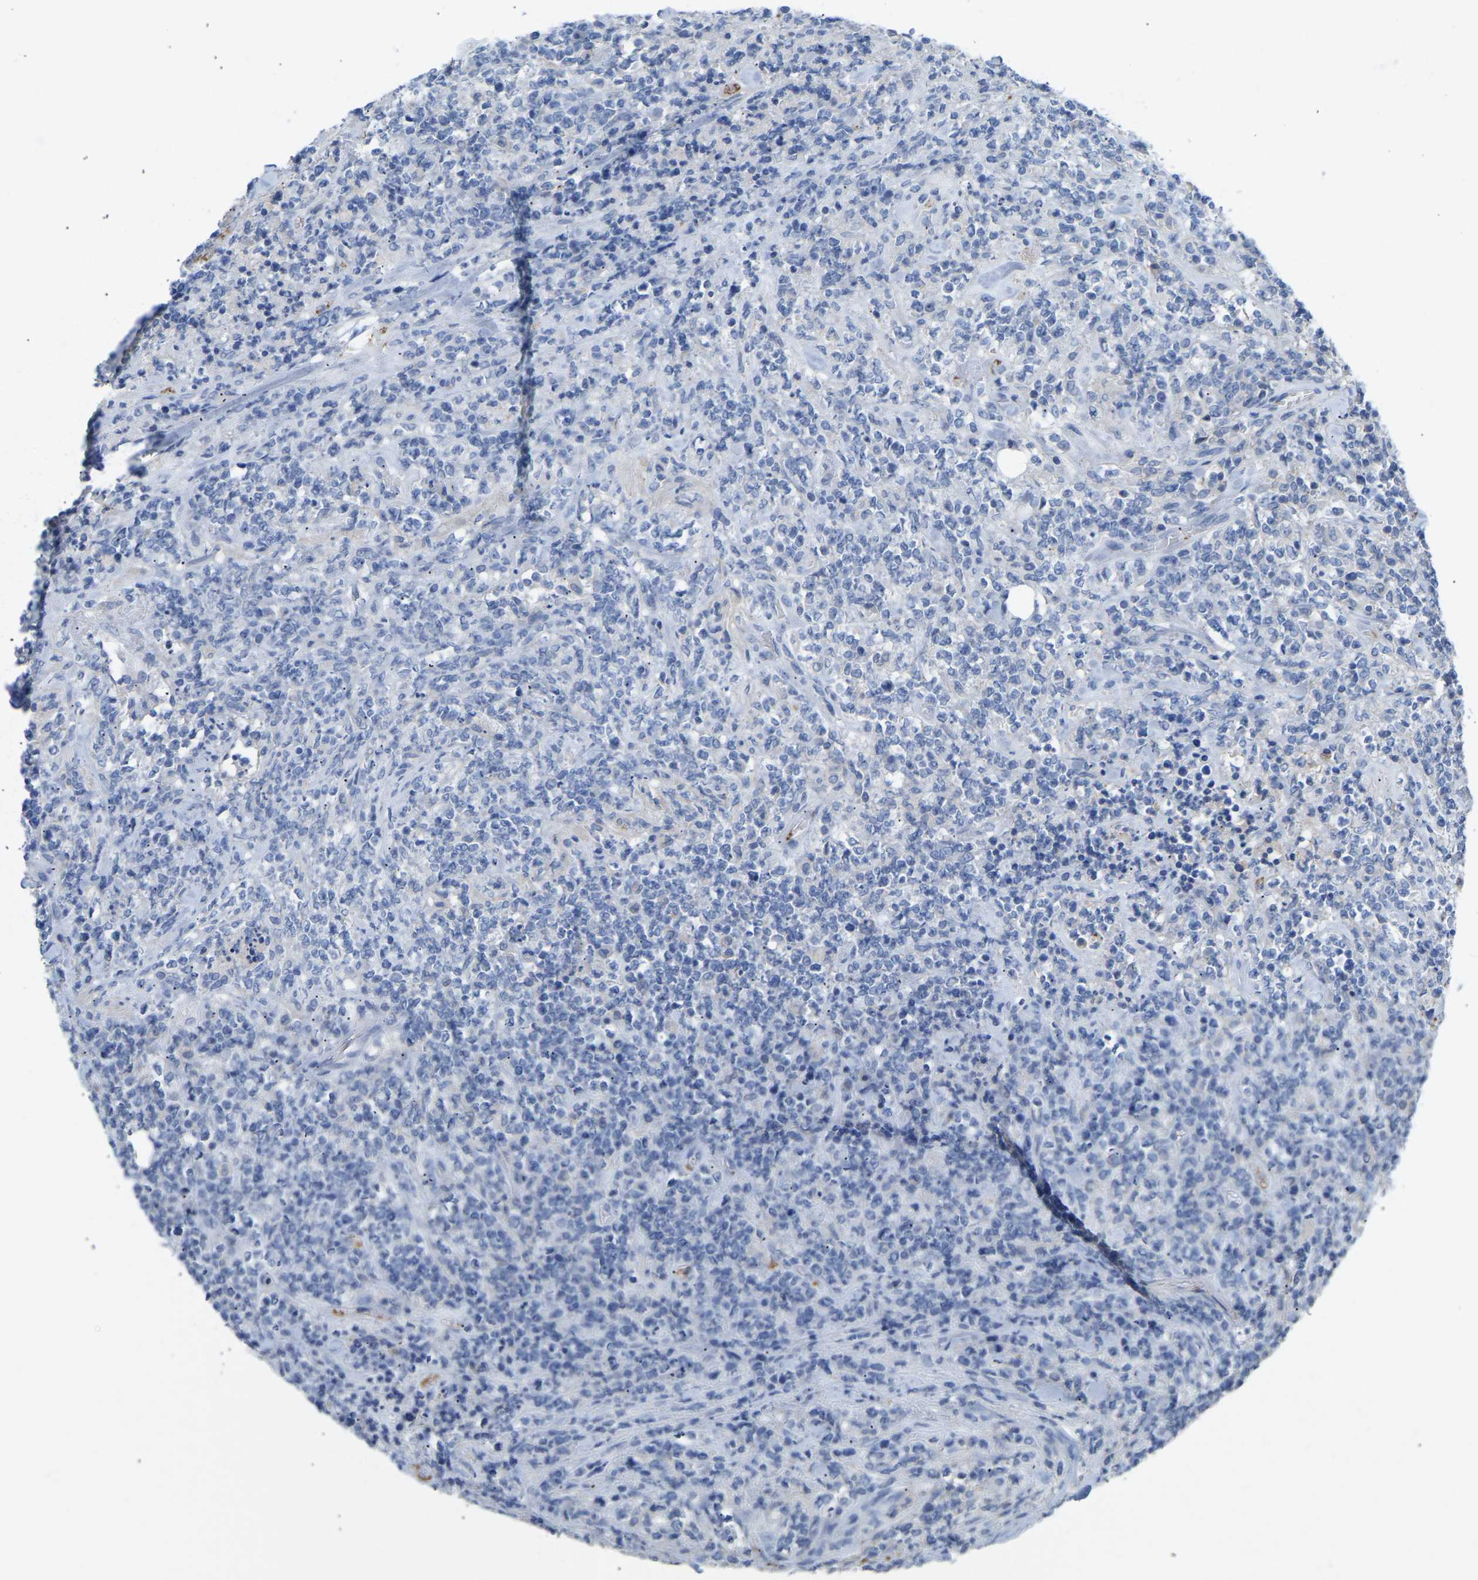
{"staining": {"intensity": "negative", "quantity": "none", "location": "none"}, "tissue": "lymphoma", "cell_type": "Tumor cells", "image_type": "cancer", "snomed": [{"axis": "morphology", "description": "Malignant lymphoma, non-Hodgkin's type, High grade"}, {"axis": "topography", "description": "Soft tissue"}], "caption": "Protein analysis of lymphoma shows no significant staining in tumor cells.", "gene": "ZNF449", "patient": {"sex": "male", "age": 18}}